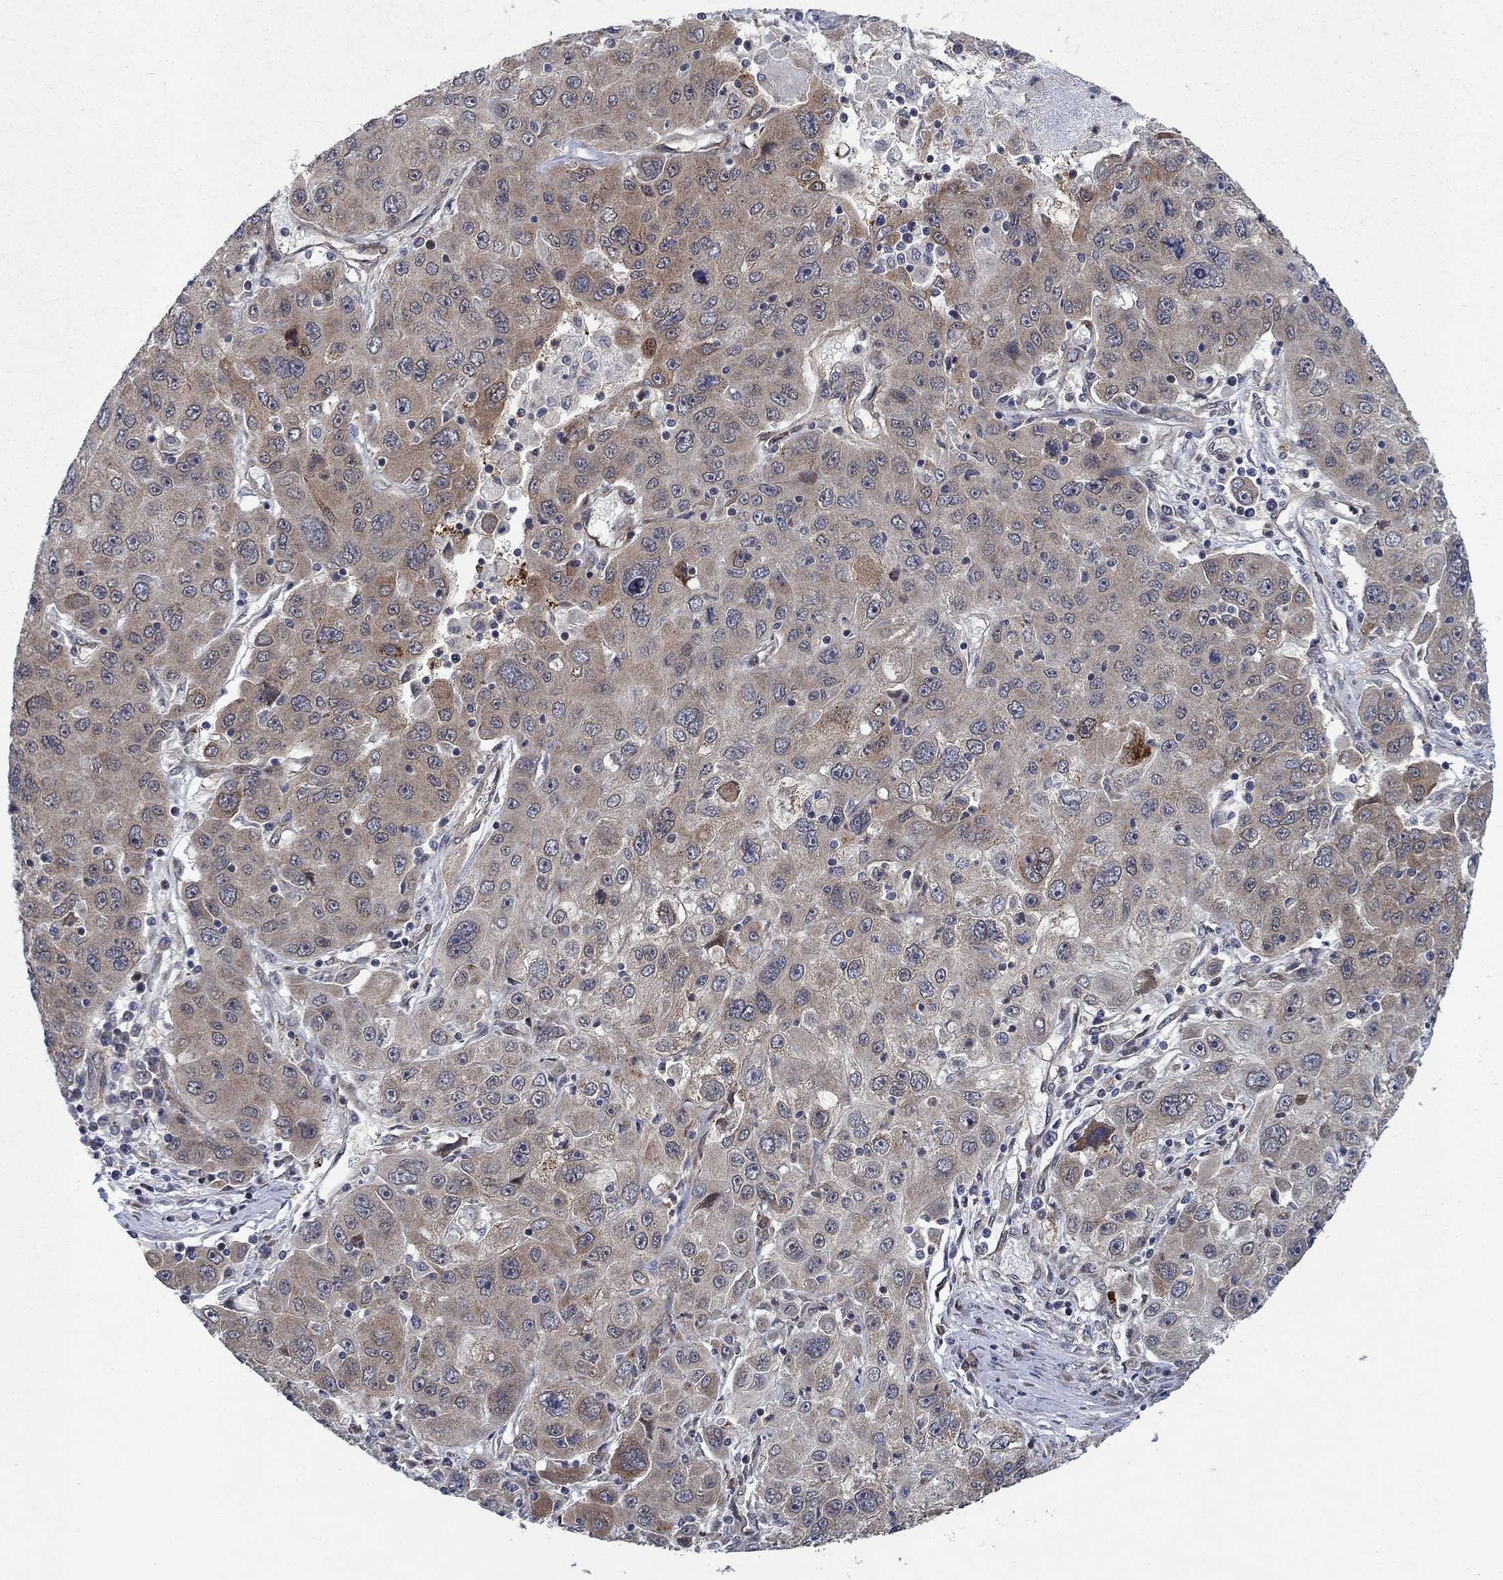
{"staining": {"intensity": "moderate", "quantity": "<25%", "location": "cytoplasmic/membranous"}, "tissue": "stomach cancer", "cell_type": "Tumor cells", "image_type": "cancer", "snomed": [{"axis": "morphology", "description": "Adenocarcinoma, NOS"}, {"axis": "topography", "description": "Stomach"}], "caption": "Tumor cells demonstrate moderate cytoplasmic/membranous staining in about <25% of cells in stomach adenocarcinoma.", "gene": "PRICKLE4", "patient": {"sex": "male", "age": 56}}